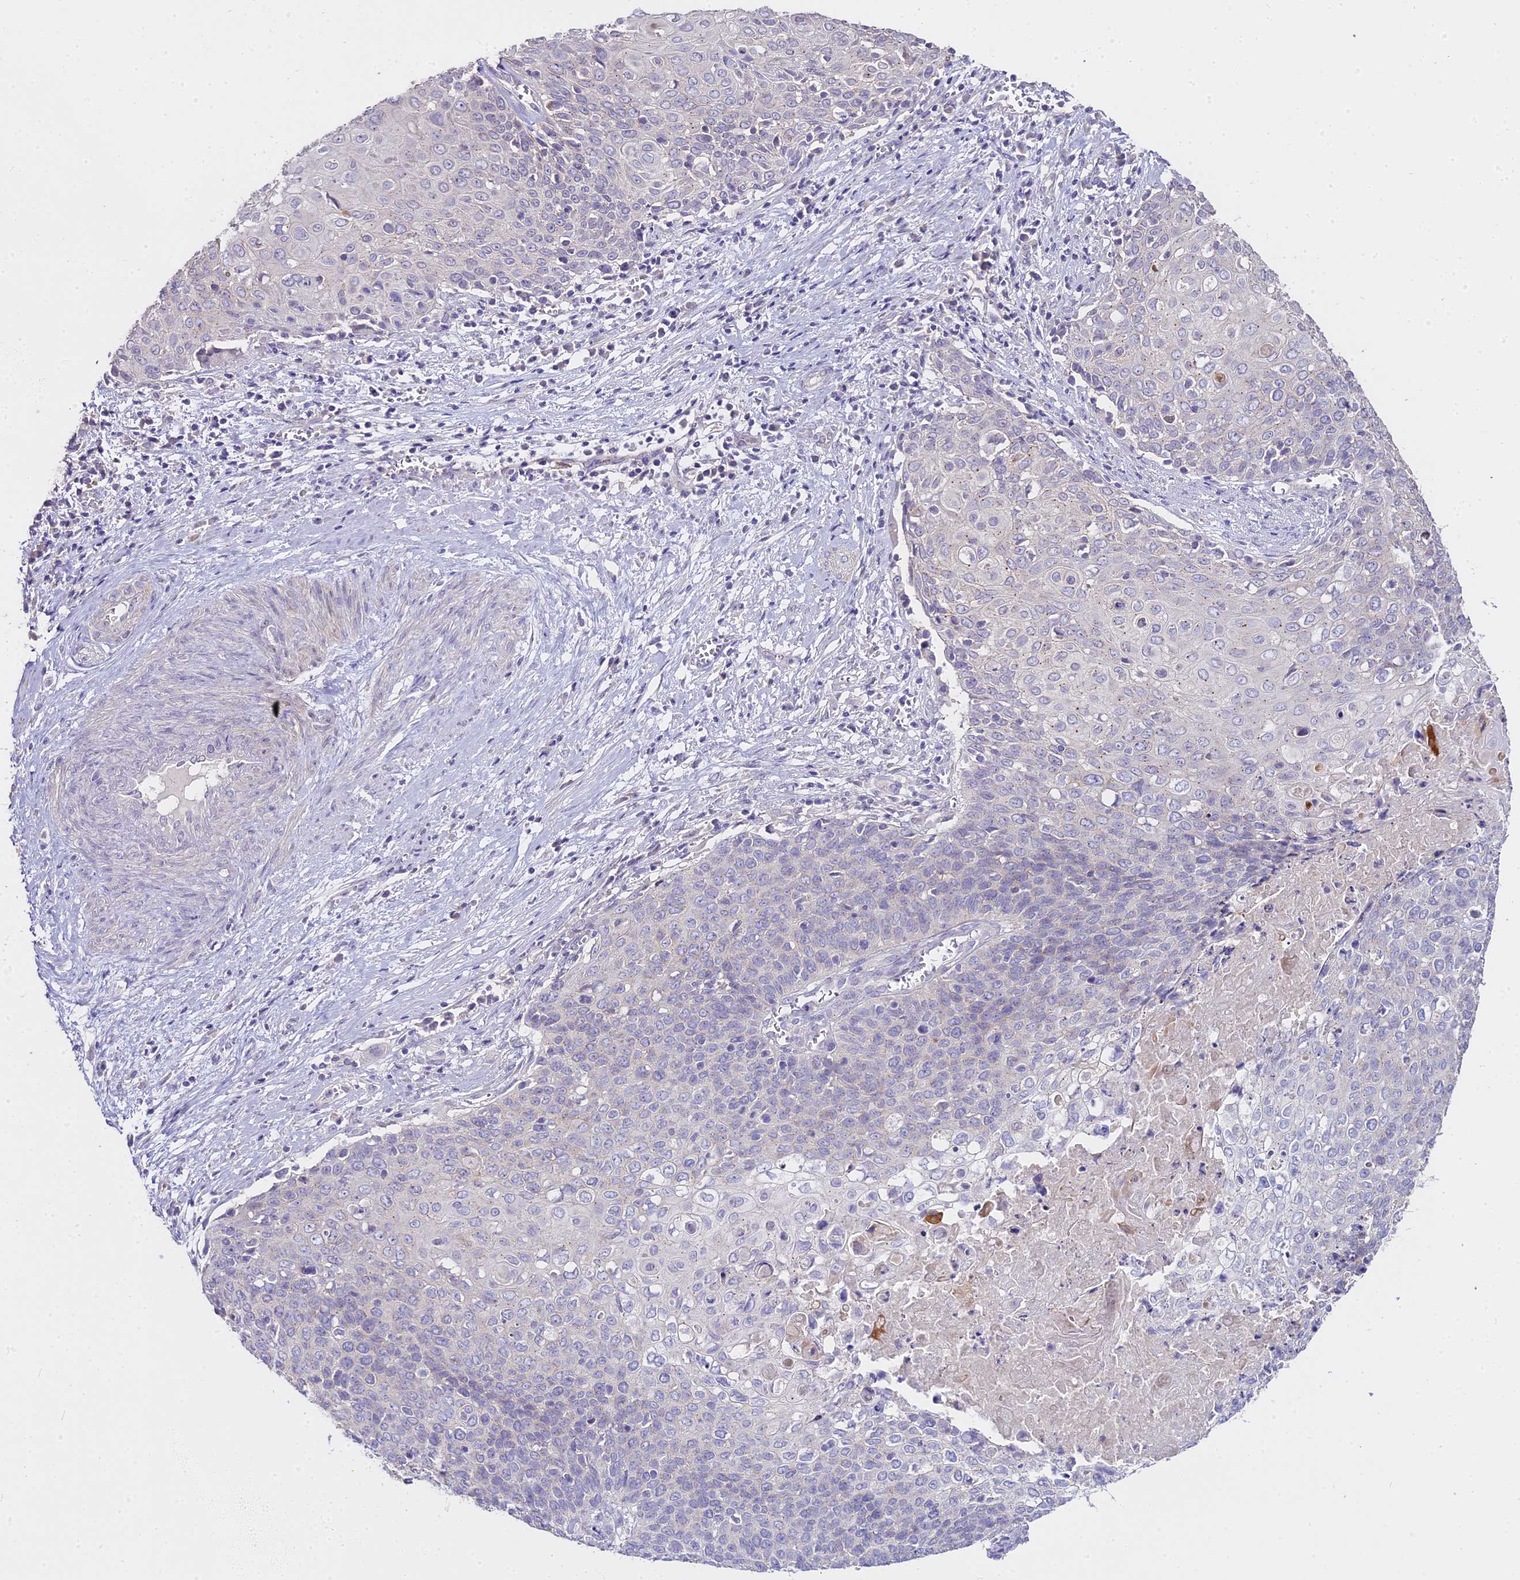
{"staining": {"intensity": "negative", "quantity": "none", "location": "none"}, "tissue": "cervical cancer", "cell_type": "Tumor cells", "image_type": "cancer", "snomed": [{"axis": "morphology", "description": "Squamous cell carcinoma, NOS"}, {"axis": "topography", "description": "Cervix"}], "caption": "Protein analysis of cervical cancer shows no significant positivity in tumor cells.", "gene": "GLYAT", "patient": {"sex": "female", "age": 39}}